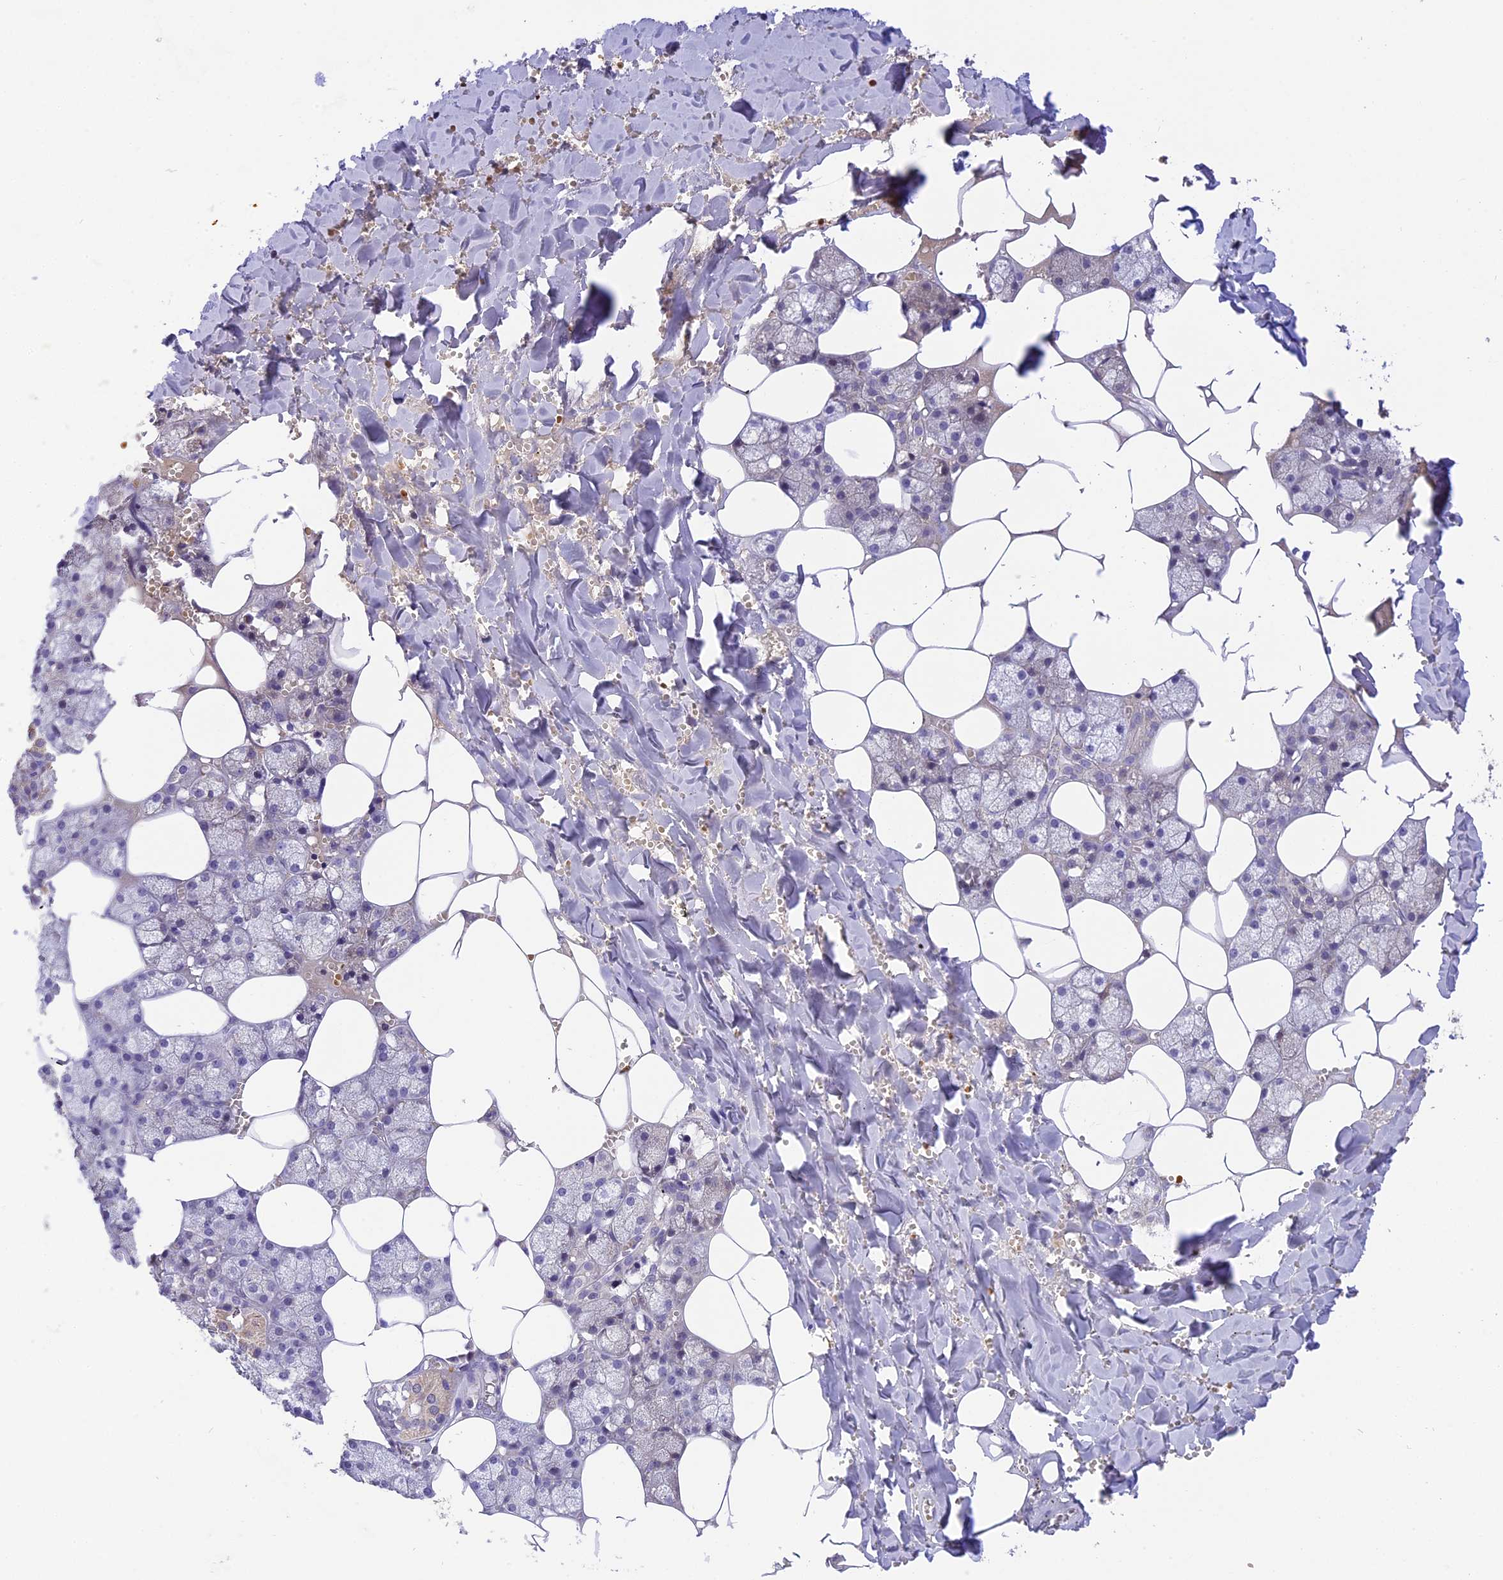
{"staining": {"intensity": "weak", "quantity": "<25%", "location": "cytoplasmic/membranous"}, "tissue": "salivary gland", "cell_type": "Glandular cells", "image_type": "normal", "snomed": [{"axis": "morphology", "description": "Normal tissue, NOS"}, {"axis": "topography", "description": "Salivary gland"}], "caption": "Glandular cells show no significant protein expression in benign salivary gland.", "gene": "AHSP", "patient": {"sex": "male", "age": 62}}